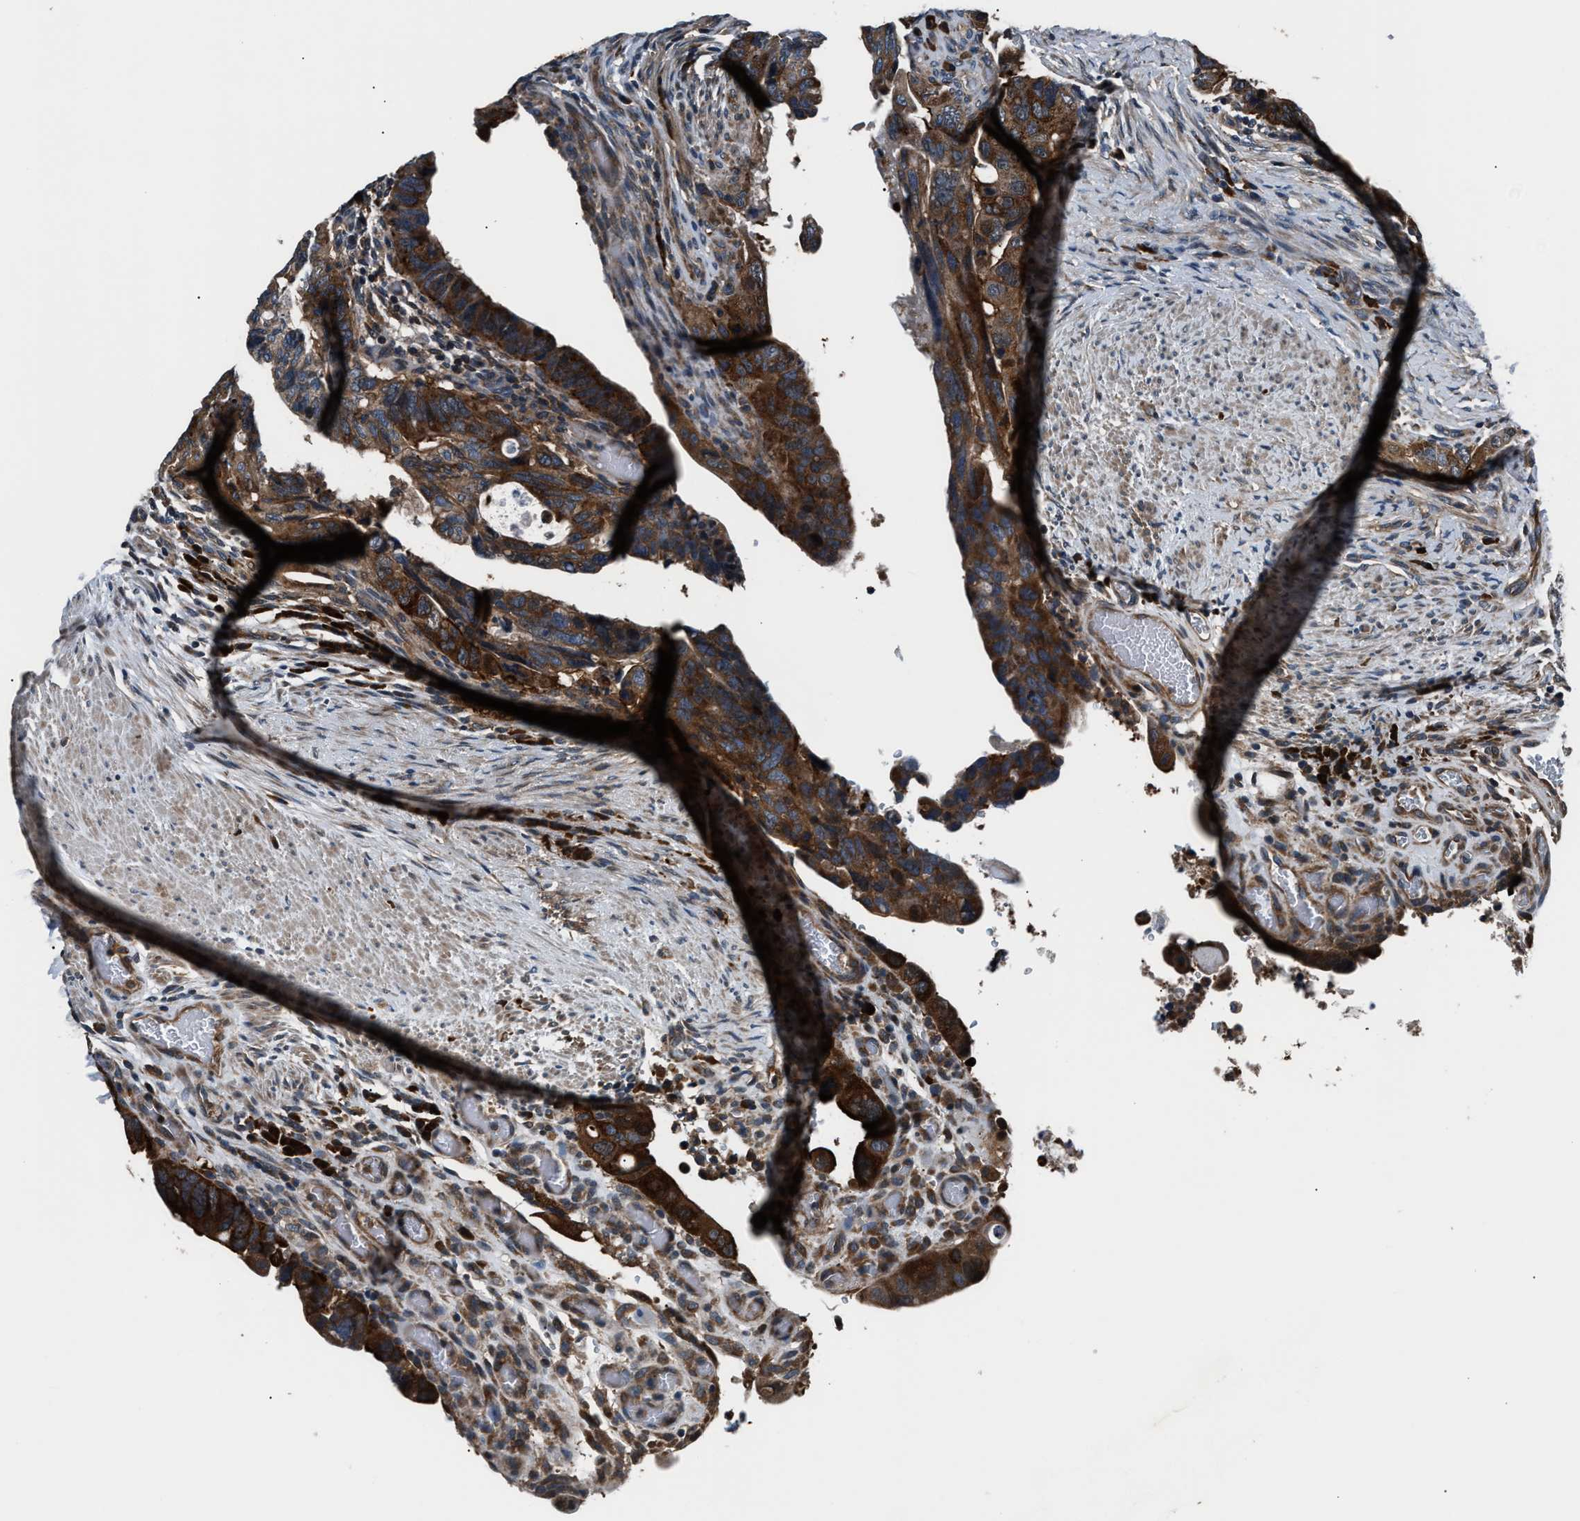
{"staining": {"intensity": "strong", "quantity": ">75%", "location": "cytoplasmic/membranous"}, "tissue": "colorectal cancer", "cell_type": "Tumor cells", "image_type": "cancer", "snomed": [{"axis": "morphology", "description": "Adenocarcinoma, NOS"}, {"axis": "topography", "description": "Rectum"}], "caption": "Protein analysis of colorectal adenocarcinoma tissue reveals strong cytoplasmic/membranous positivity in approximately >75% of tumor cells. The protein is shown in brown color, while the nuclei are stained blue.", "gene": "IMPDH2", "patient": {"sex": "male", "age": 53}}